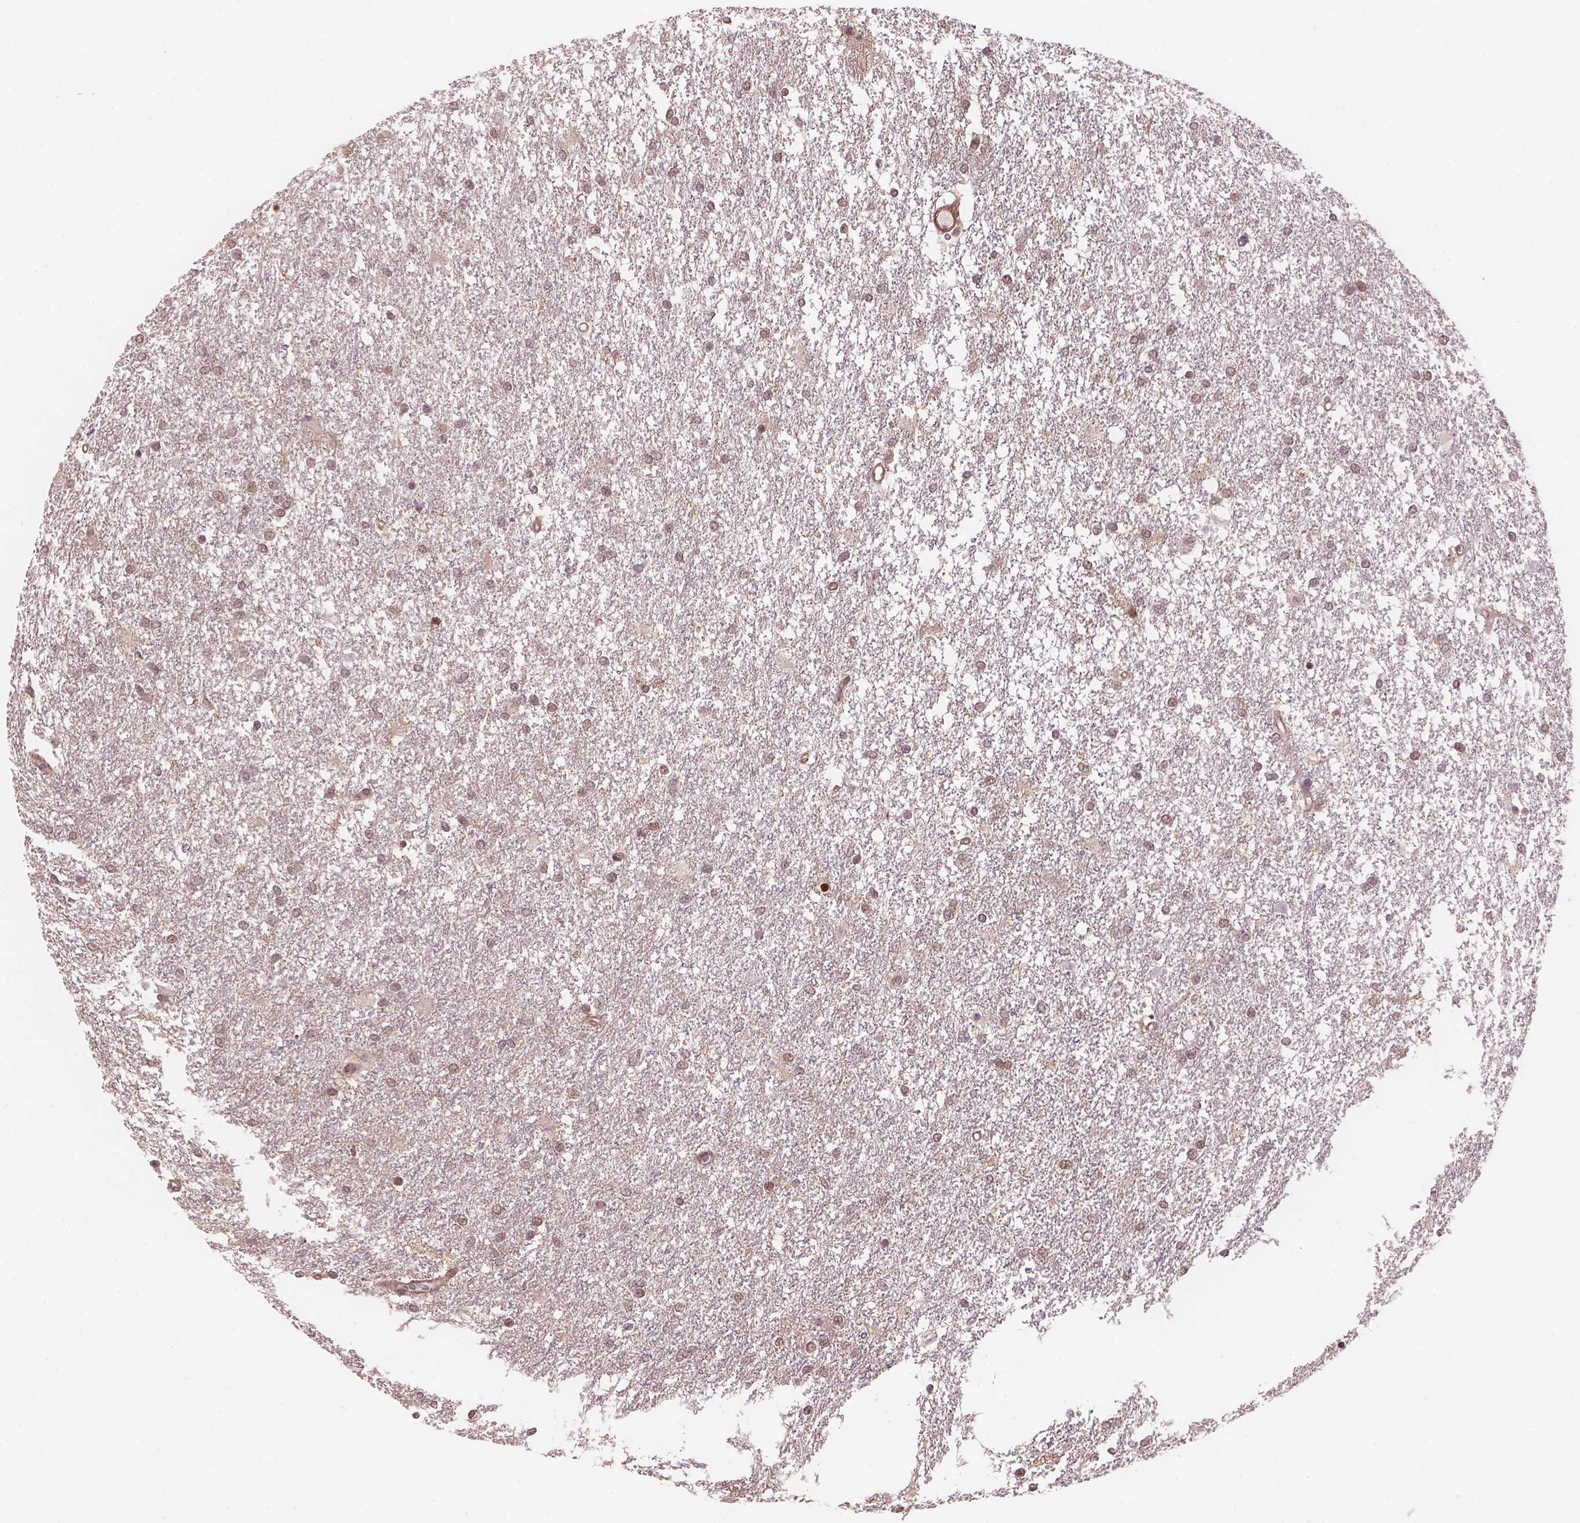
{"staining": {"intensity": "weak", "quantity": ">75%", "location": "cytoplasmic/membranous,nuclear"}, "tissue": "glioma", "cell_type": "Tumor cells", "image_type": "cancer", "snomed": [{"axis": "morphology", "description": "Glioma, malignant, High grade"}, {"axis": "topography", "description": "Brain"}], "caption": "Approximately >75% of tumor cells in human malignant high-grade glioma display weak cytoplasmic/membranous and nuclear protein positivity as visualized by brown immunohistochemical staining.", "gene": "PSMD11", "patient": {"sex": "female", "age": 61}}